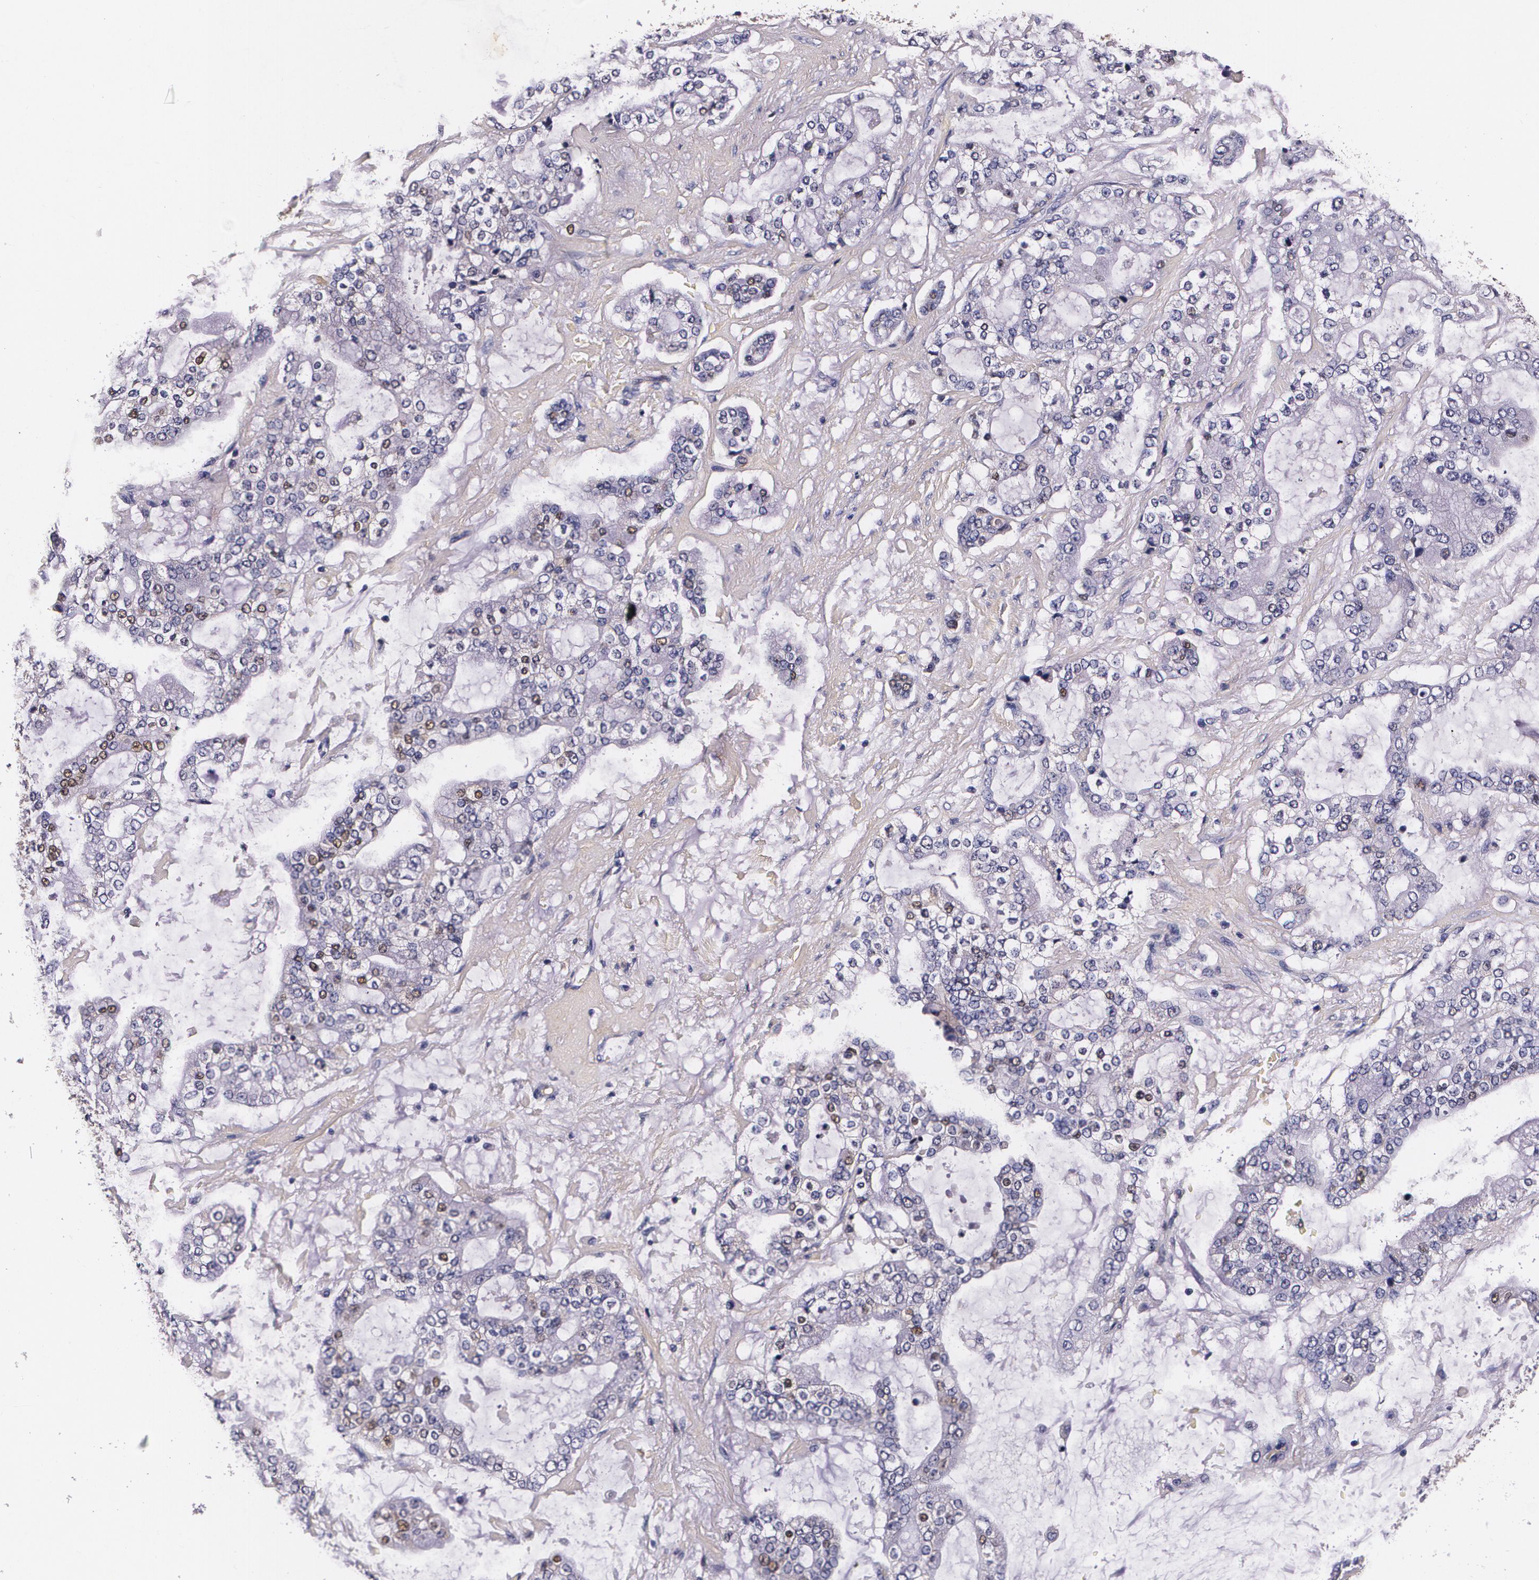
{"staining": {"intensity": "negative", "quantity": "none", "location": "none"}, "tissue": "stomach cancer", "cell_type": "Tumor cells", "image_type": "cancer", "snomed": [{"axis": "morphology", "description": "Normal tissue, NOS"}, {"axis": "morphology", "description": "Adenocarcinoma, NOS"}, {"axis": "topography", "description": "Stomach, upper"}, {"axis": "topography", "description": "Stomach"}], "caption": "This is a photomicrograph of IHC staining of stomach cancer, which shows no positivity in tumor cells.", "gene": "TTR", "patient": {"sex": "male", "age": 76}}